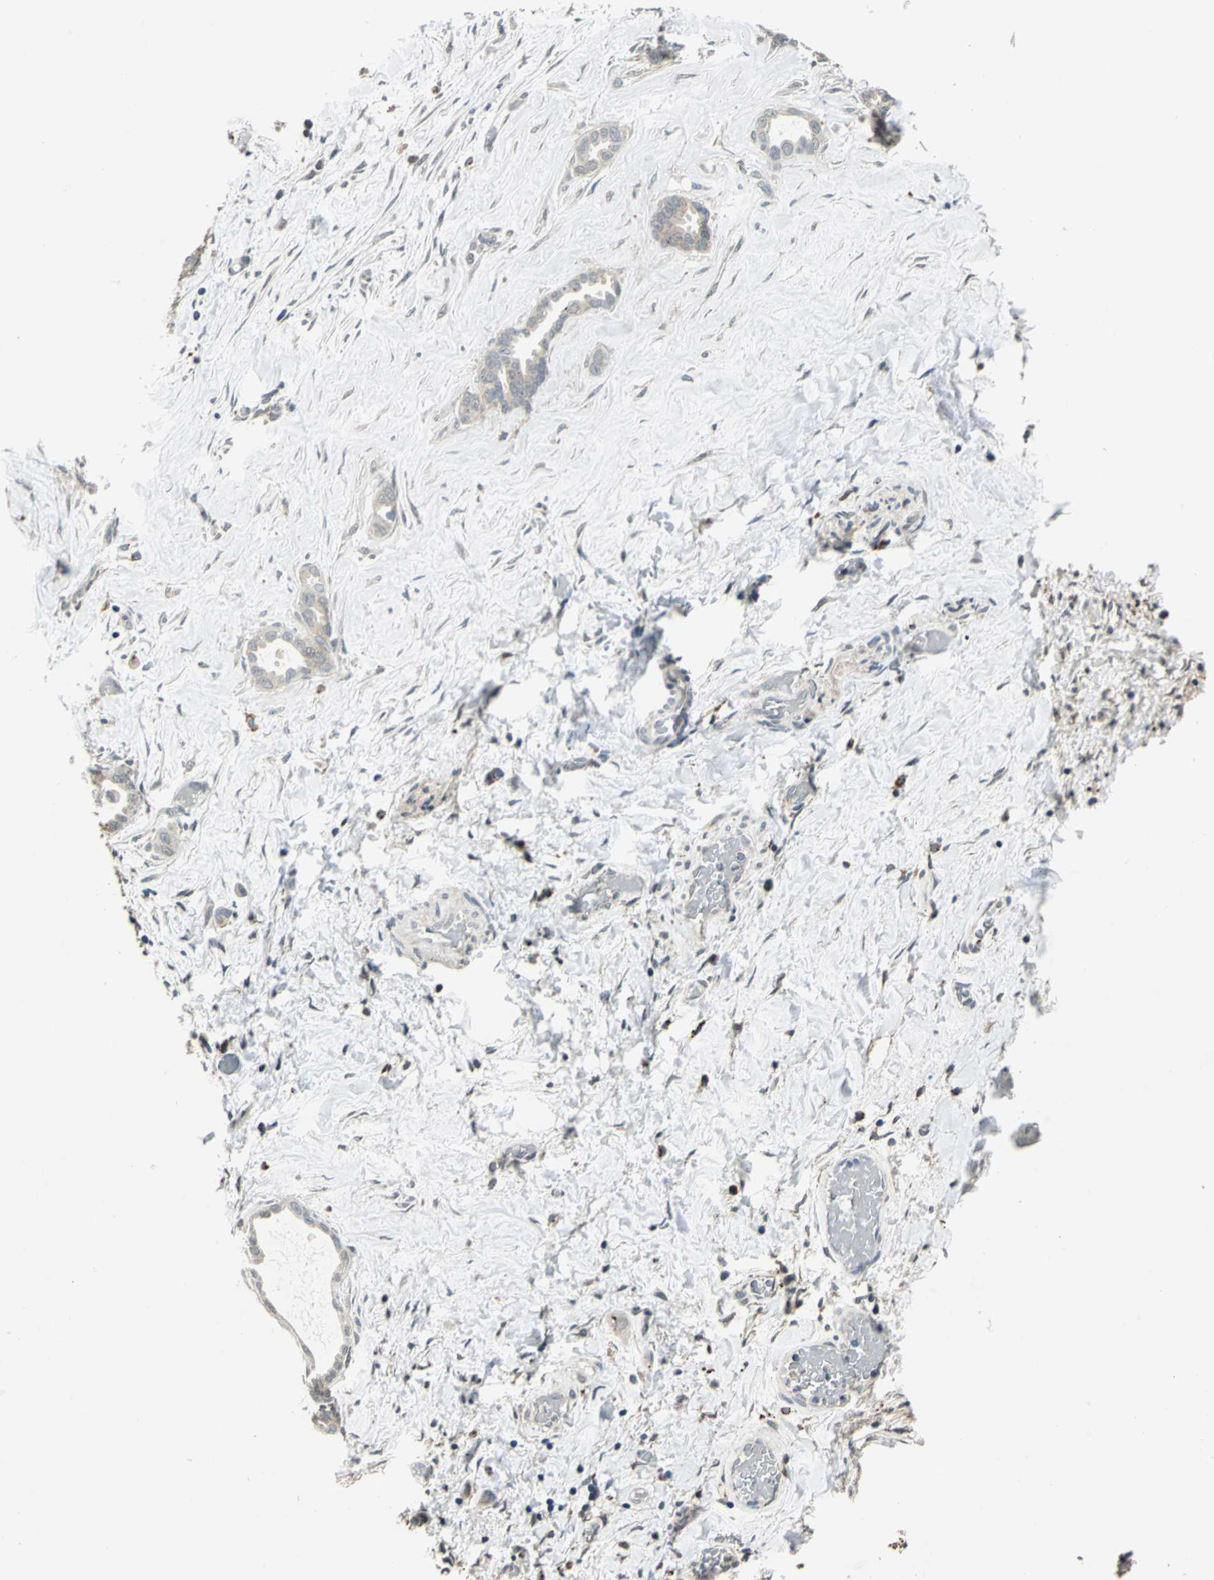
{"staining": {"intensity": "weak", "quantity": "<25%", "location": "cytoplasmic/membranous"}, "tissue": "liver cancer", "cell_type": "Tumor cells", "image_type": "cancer", "snomed": [{"axis": "morphology", "description": "Cholangiocarcinoma"}, {"axis": "topography", "description": "Liver"}], "caption": "This is an IHC histopathology image of human liver cancer (cholangiocarcinoma). There is no positivity in tumor cells.", "gene": "NIT1", "patient": {"sex": "female", "age": 65}}